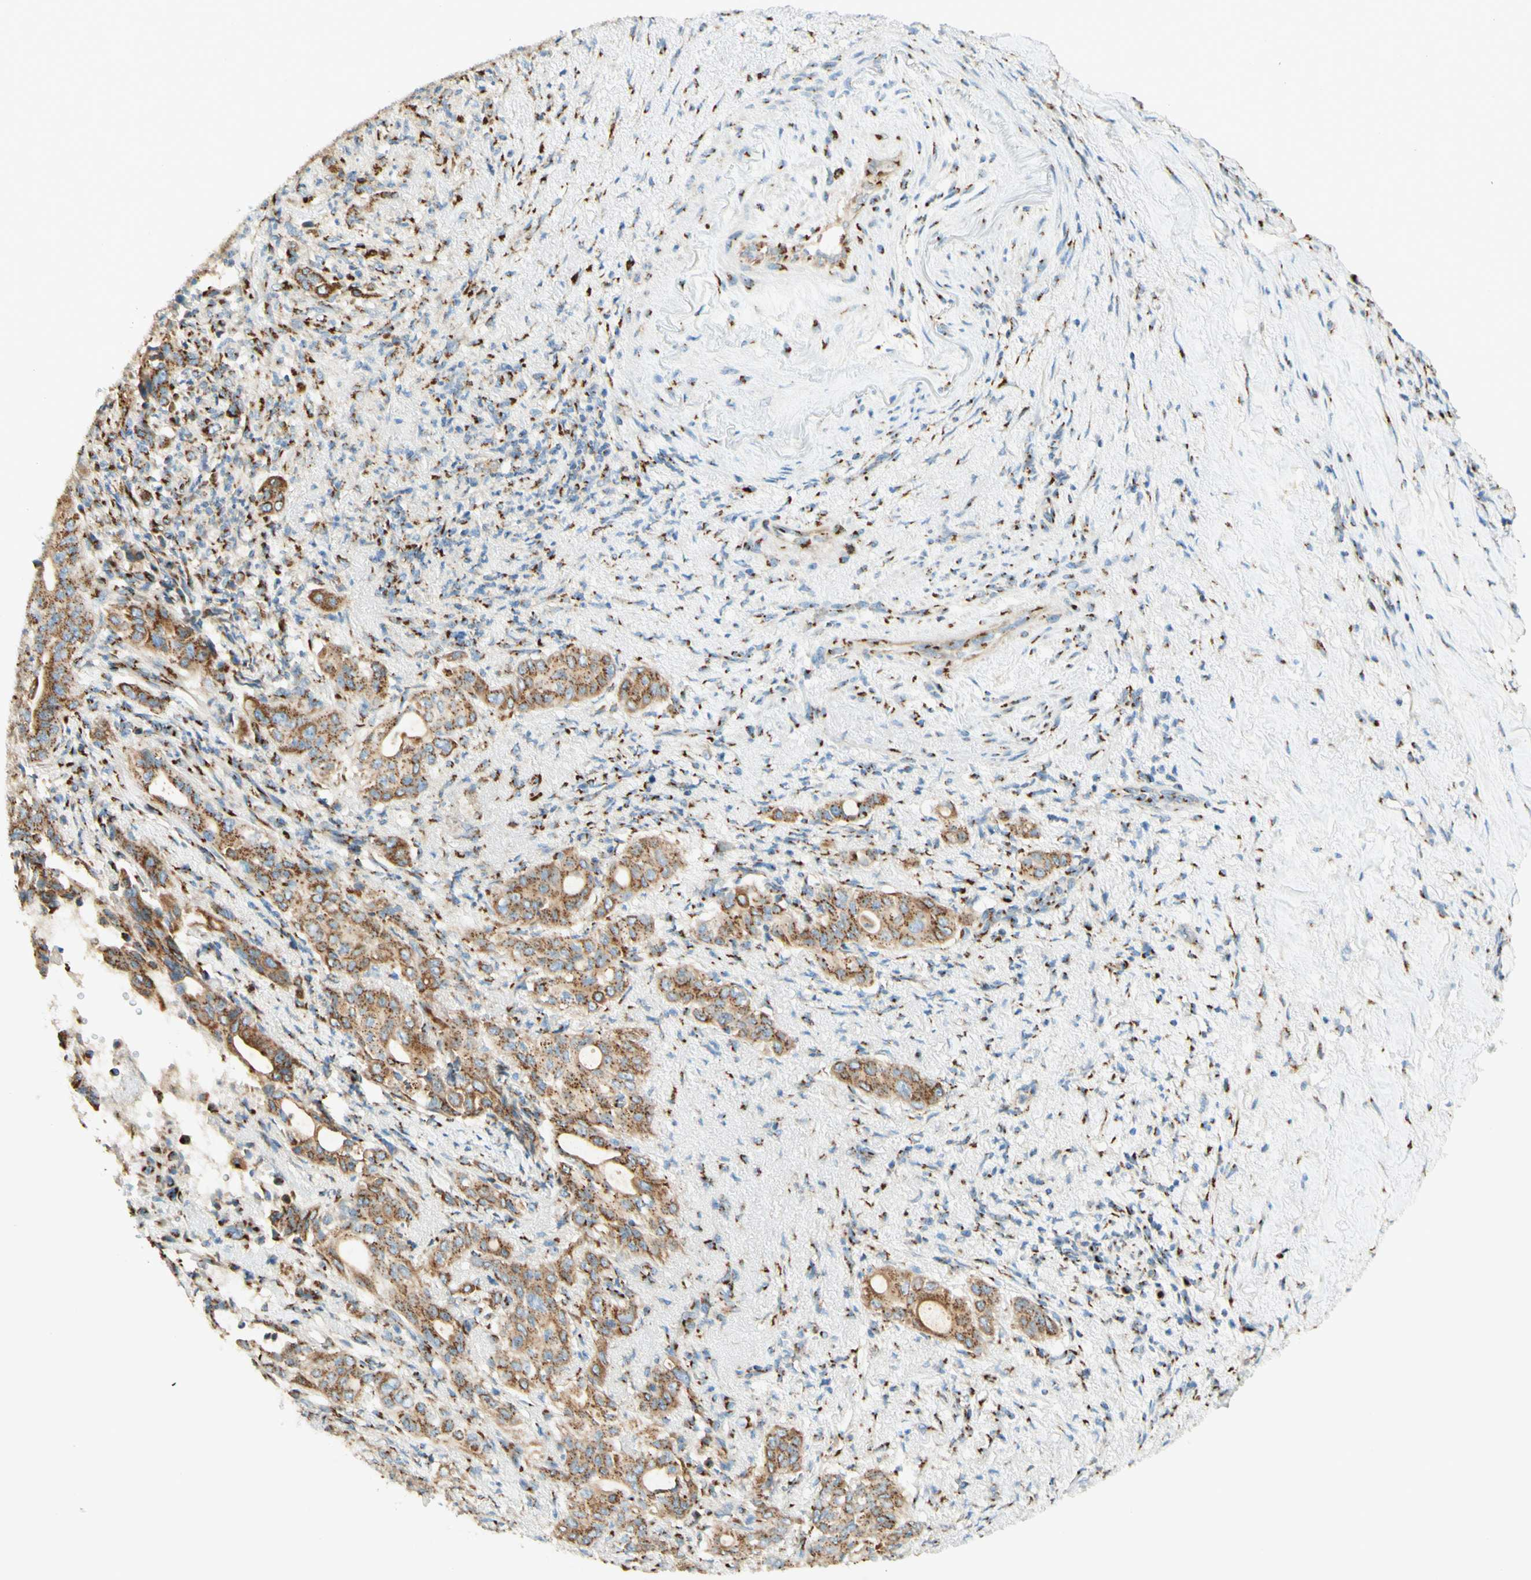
{"staining": {"intensity": "moderate", "quantity": ">75%", "location": "cytoplasmic/membranous"}, "tissue": "liver cancer", "cell_type": "Tumor cells", "image_type": "cancer", "snomed": [{"axis": "morphology", "description": "Cholangiocarcinoma"}, {"axis": "topography", "description": "Liver"}], "caption": "The immunohistochemical stain labels moderate cytoplasmic/membranous positivity in tumor cells of liver cancer tissue.", "gene": "GOLGB1", "patient": {"sex": "female", "age": 67}}